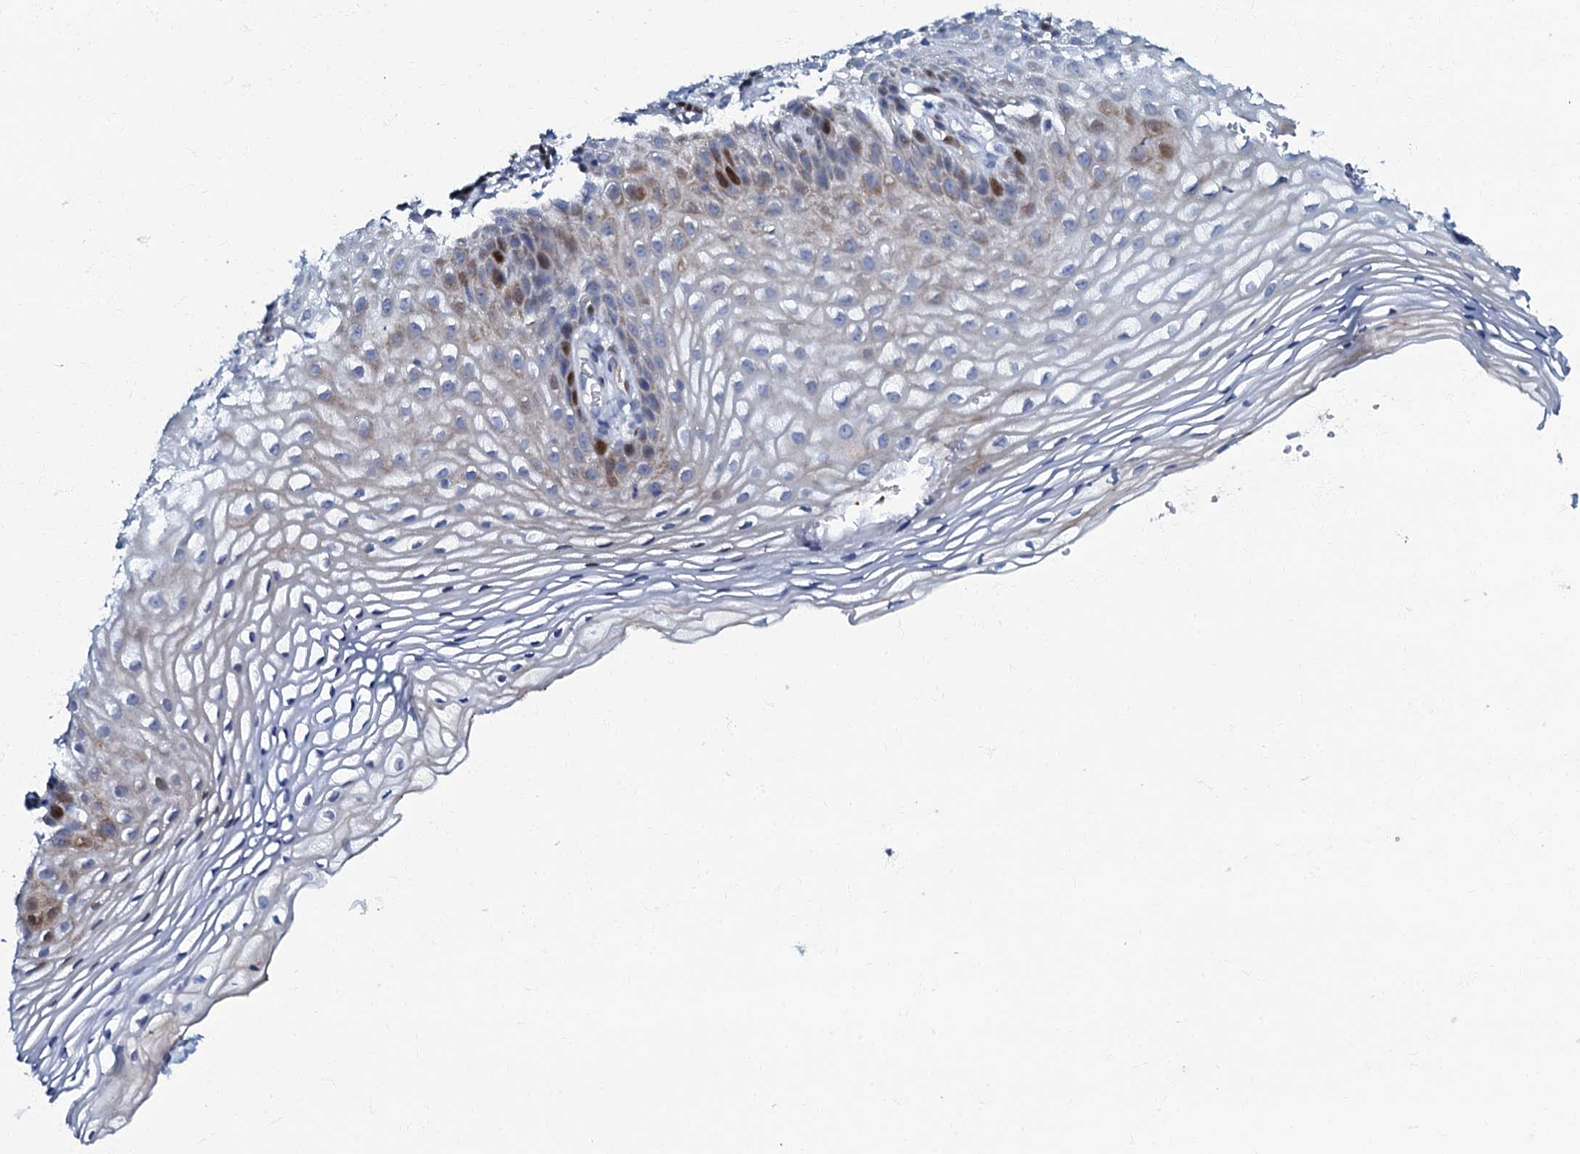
{"staining": {"intensity": "strong", "quantity": "<25%", "location": "nuclear"}, "tissue": "vagina", "cell_type": "Squamous epithelial cells", "image_type": "normal", "snomed": [{"axis": "morphology", "description": "Normal tissue, NOS"}, {"axis": "topography", "description": "Vagina"}], "caption": "The immunohistochemical stain highlights strong nuclear expression in squamous epithelial cells of unremarkable vagina. (DAB IHC, brown staining for protein, blue staining for nuclei).", "gene": "MFSD5", "patient": {"sex": "female", "age": 60}}